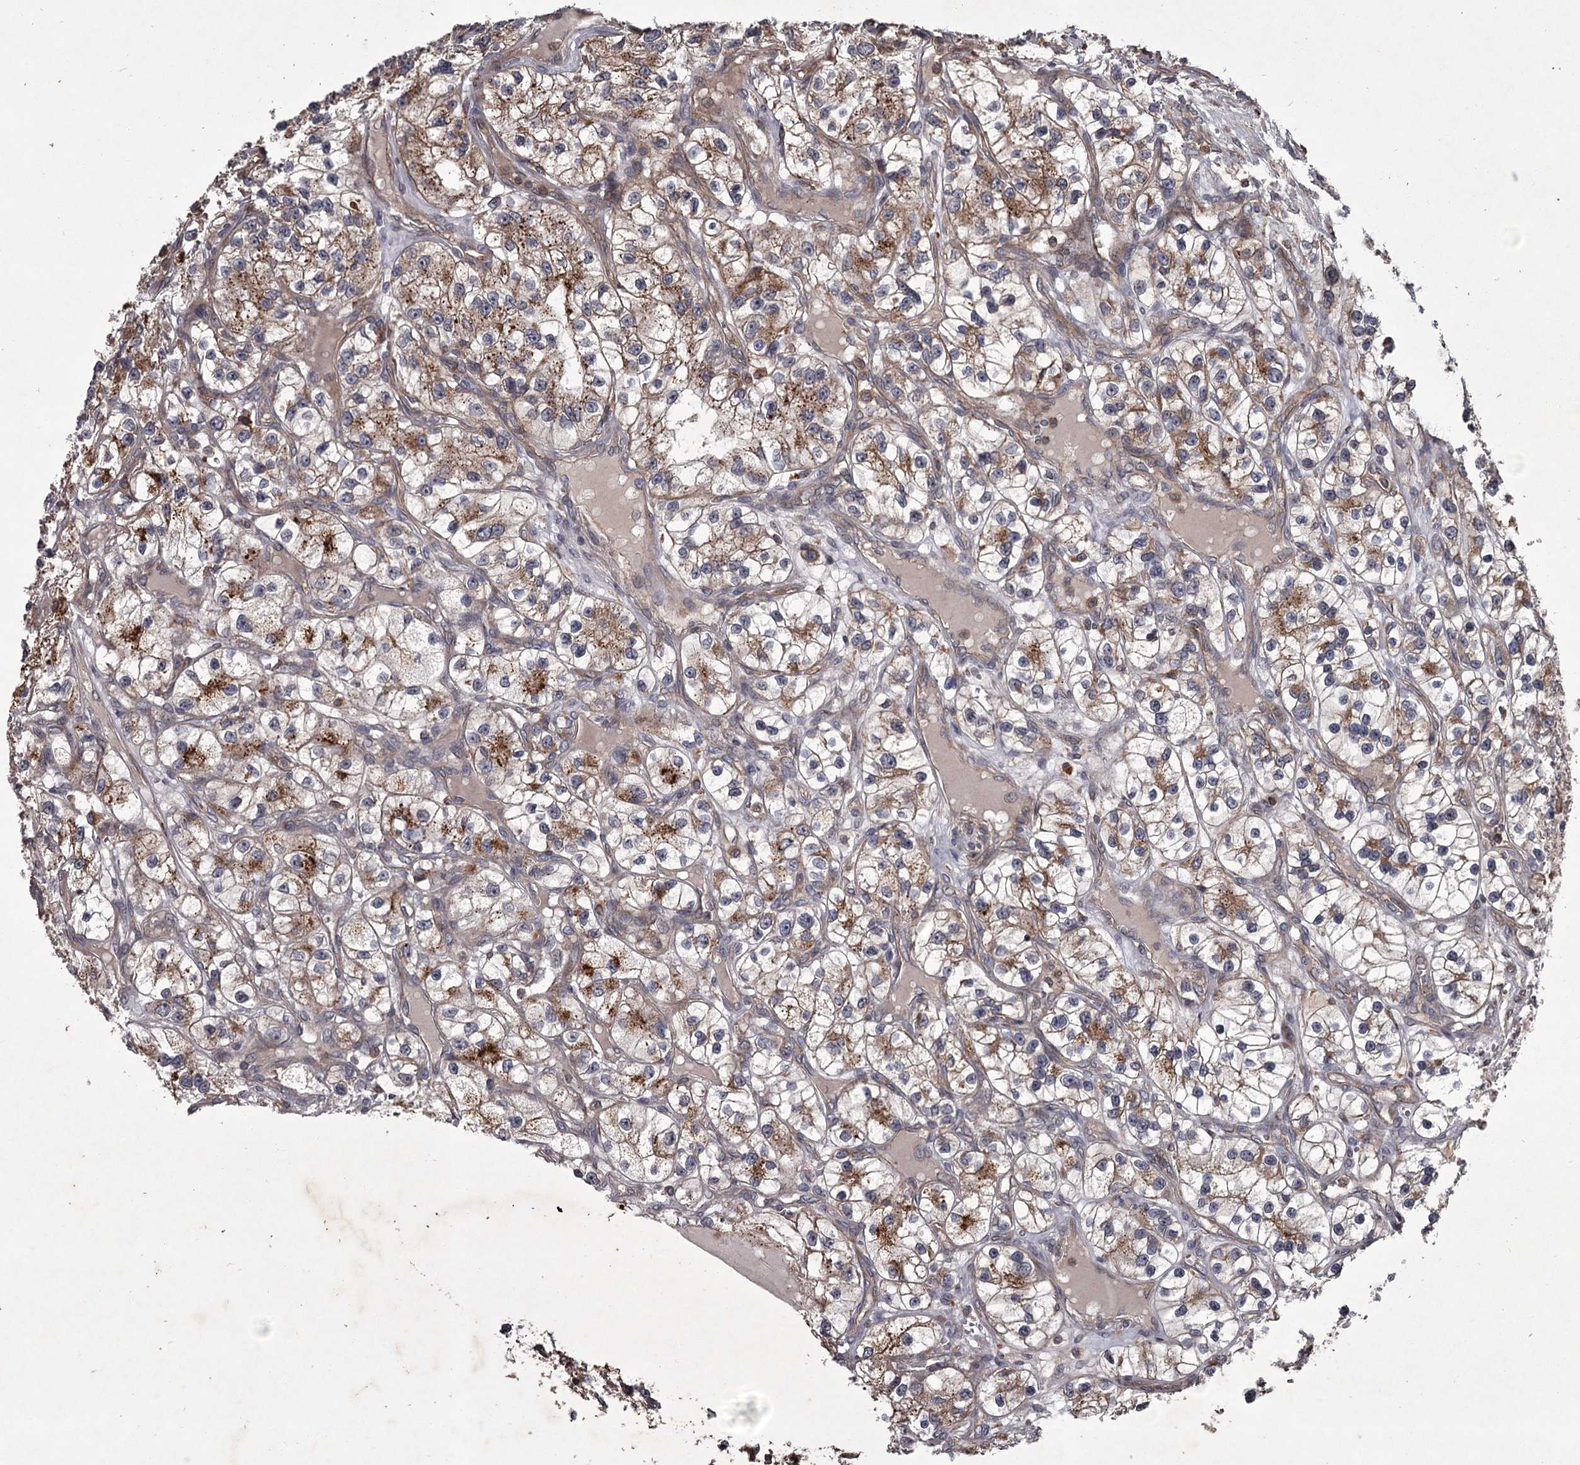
{"staining": {"intensity": "moderate", "quantity": ">75%", "location": "cytoplasmic/membranous"}, "tissue": "renal cancer", "cell_type": "Tumor cells", "image_type": "cancer", "snomed": [{"axis": "morphology", "description": "Adenocarcinoma, NOS"}, {"axis": "topography", "description": "Kidney"}], "caption": "The photomicrograph reveals a brown stain indicating the presence of a protein in the cytoplasmic/membranous of tumor cells in renal cancer (adenocarcinoma).", "gene": "UNC93B1", "patient": {"sex": "female", "age": 57}}